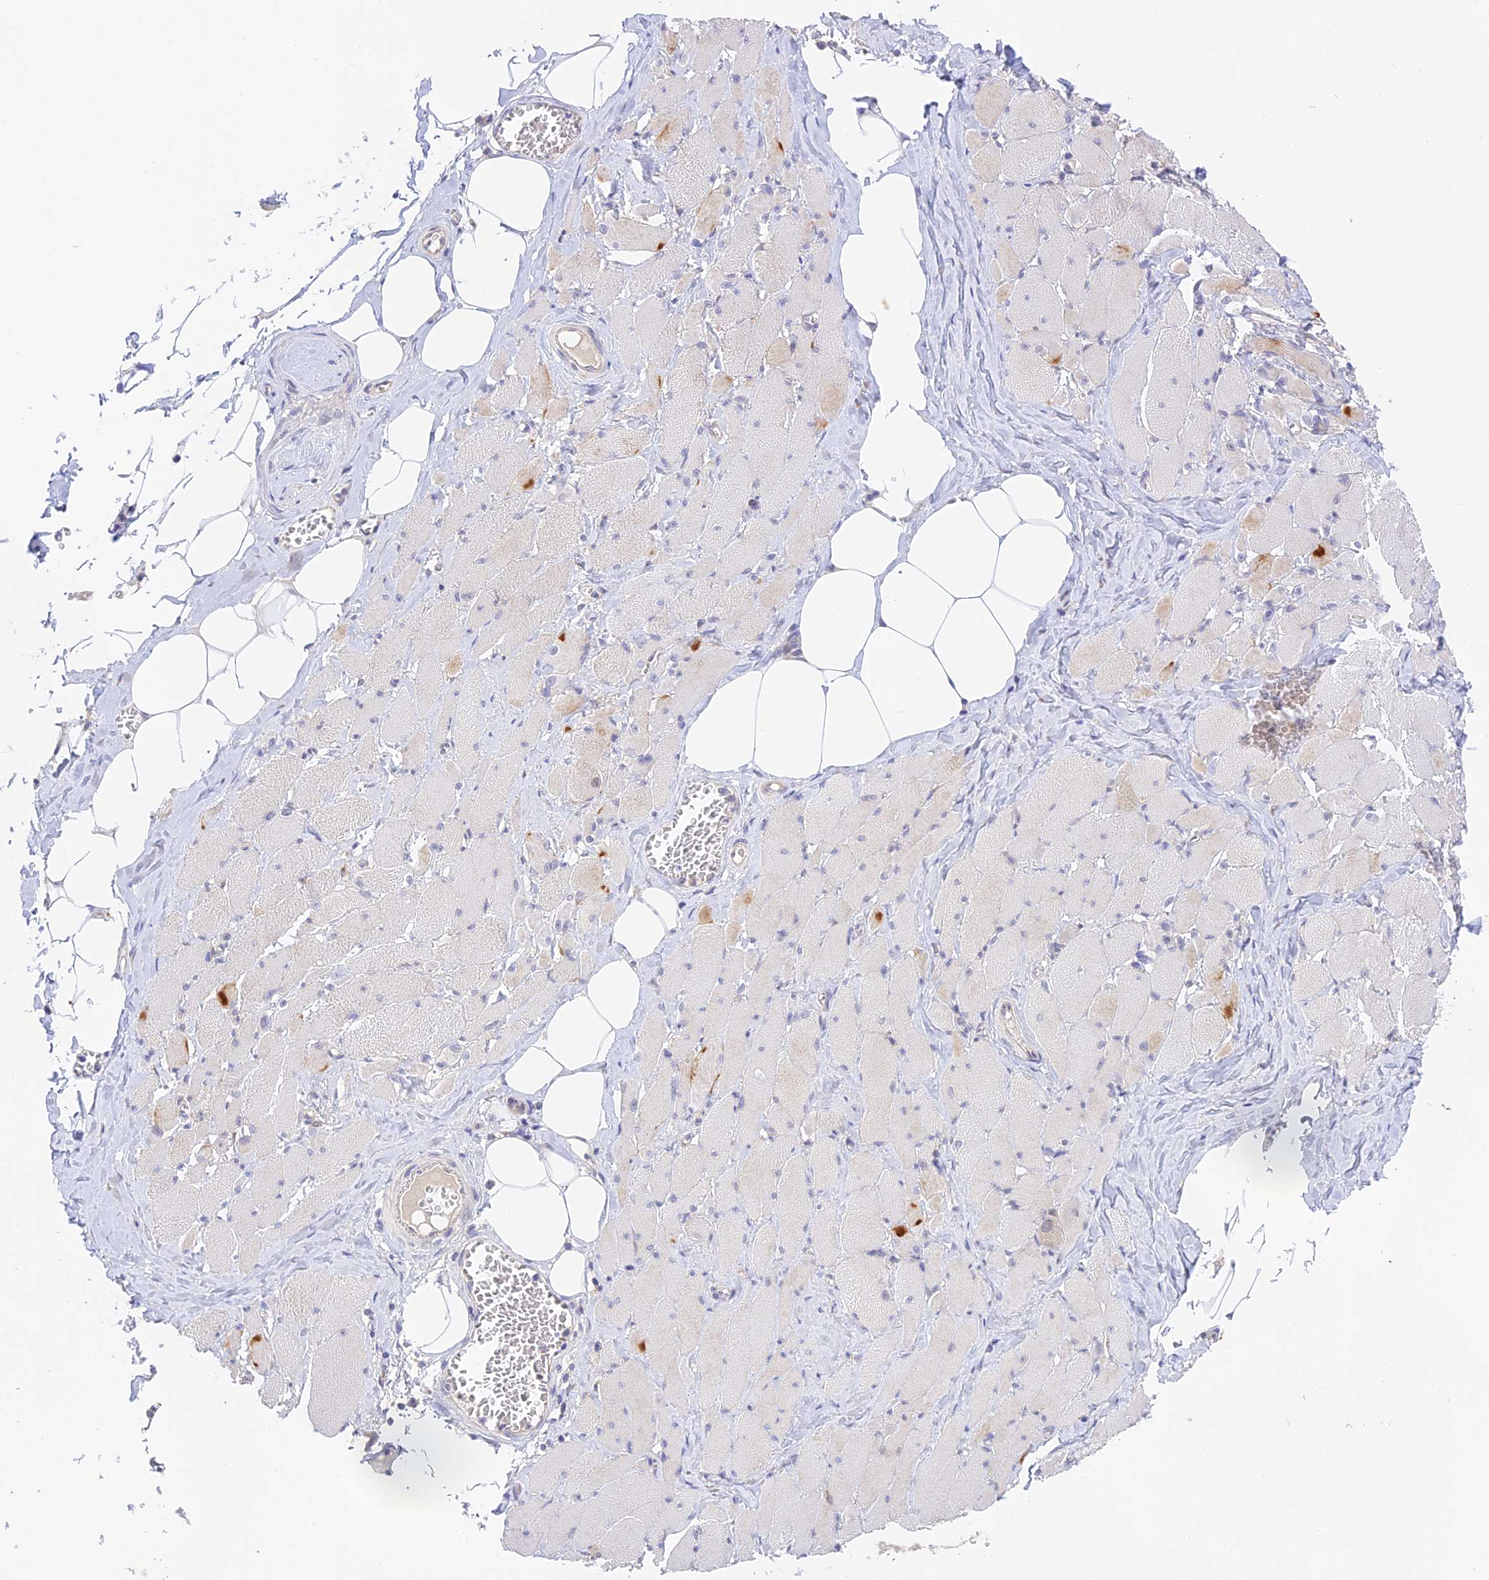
{"staining": {"intensity": "negative", "quantity": "none", "location": "none"}, "tissue": "skeletal muscle", "cell_type": "Myocytes", "image_type": "normal", "snomed": [{"axis": "morphology", "description": "Normal tissue, NOS"}, {"axis": "morphology", "description": "Basal cell carcinoma"}, {"axis": "topography", "description": "Skeletal muscle"}], "caption": "The photomicrograph exhibits no significant expression in myocytes of skeletal muscle.", "gene": "CAMSAP3", "patient": {"sex": "female", "age": 64}}